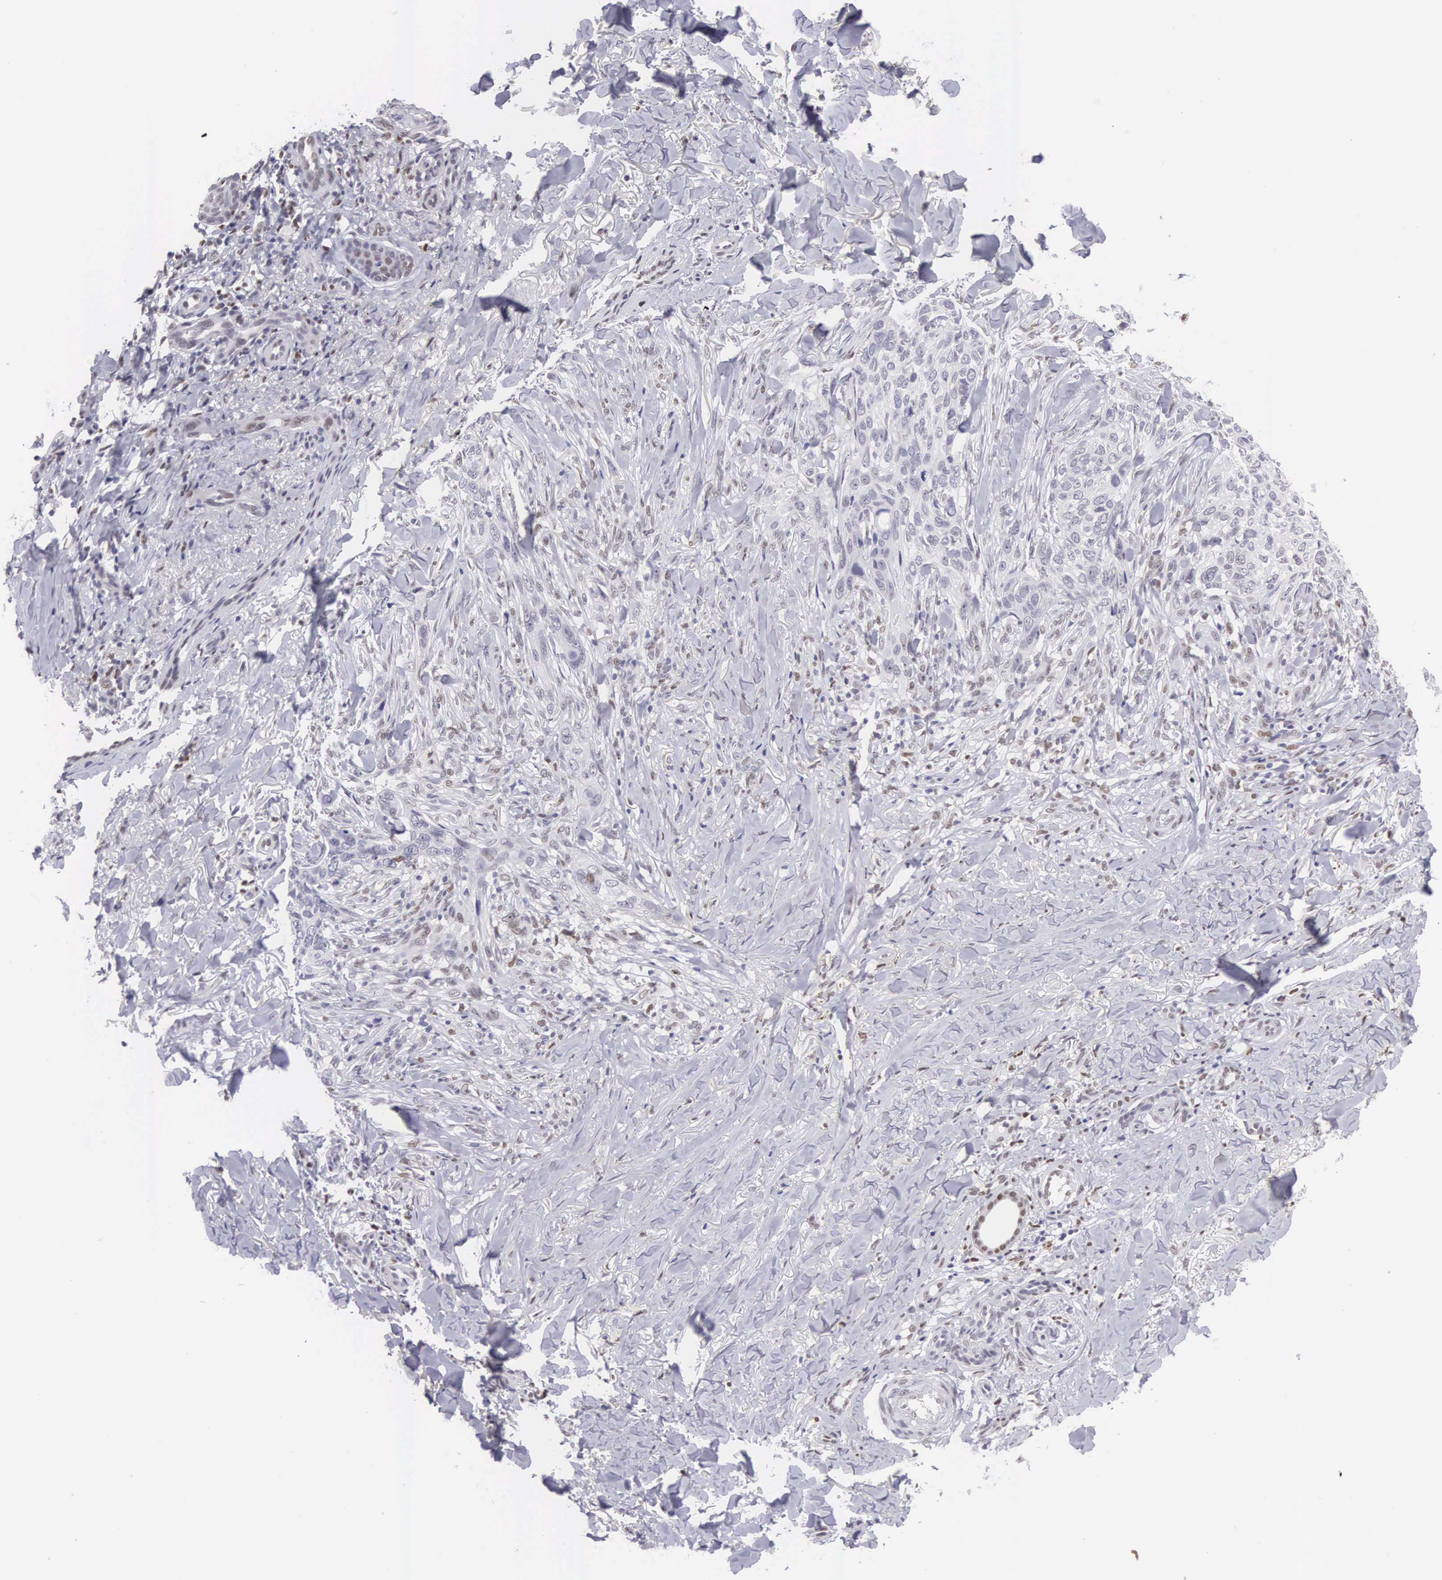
{"staining": {"intensity": "negative", "quantity": "none", "location": "none"}, "tissue": "skin cancer", "cell_type": "Tumor cells", "image_type": "cancer", "snomed": [{"axis": "morphology", "description": "Normal tissue, NOS"}, {"axis": "morphology", "description": "Basal cell carcinoma"}, {"axis": "topography", "description": "Skin"}], "caption": "Immunohistochemistry of human skin cancer (basal cell carcinoma) shows no positivity in tumor cells.", "gene": "ETV6", "patient": {"sex": "male", "age": 81}}